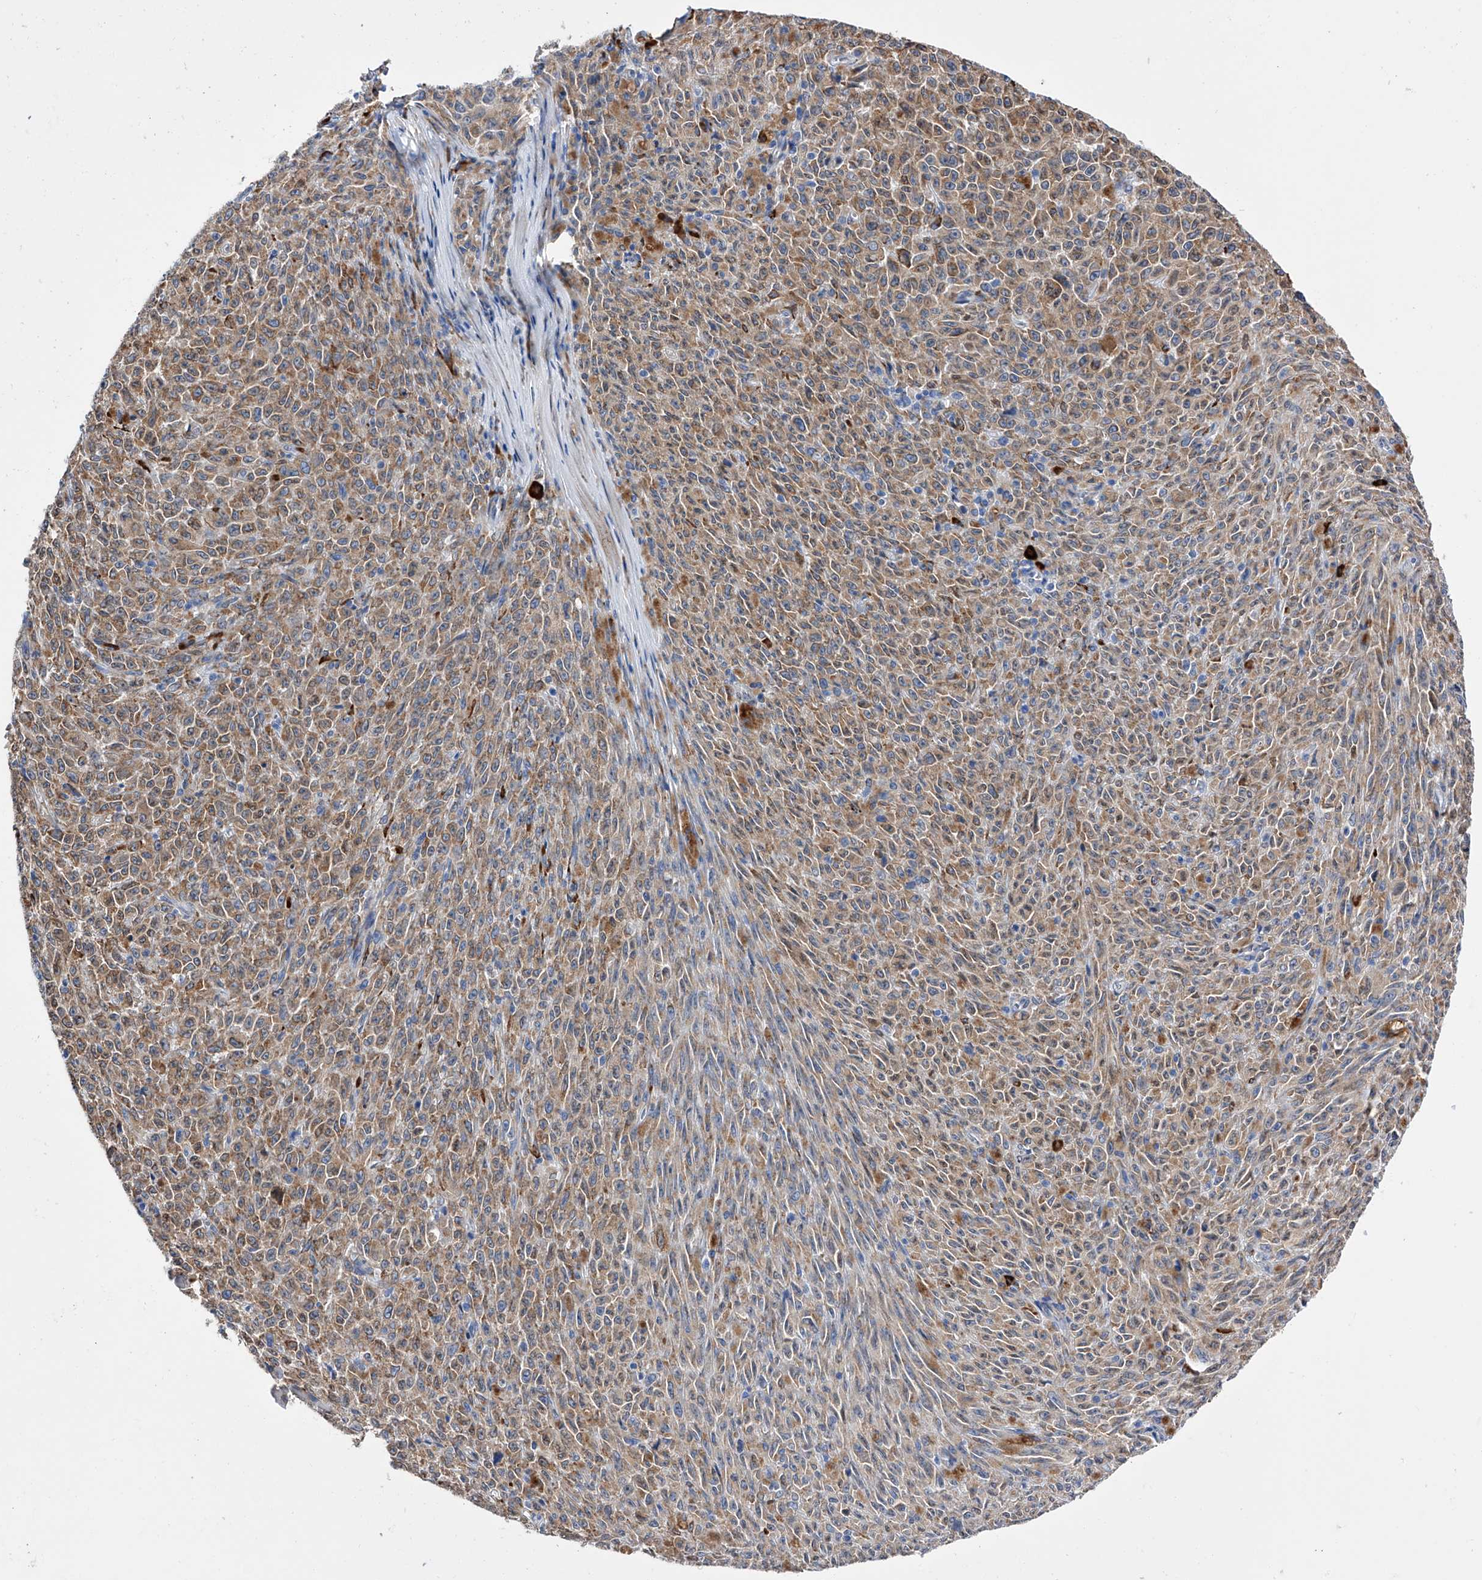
{"staining": {"intensity": "moderate", "quantity": ">75%", "location": "cytoplasmic/membranous"}, "tissue": "melanoma", "cell_type": "Tumor cells", "image_type": "cancer", "snomed": [{"axis": "morphology", "description": "Malignant melanoma, NOS"}, {"axis": "topography", "description": "Skin"}], "caption": "Human melanoma stained for a protein (brown) shows moderate cytoplasmic/membranous positive staining in about >75% of tumor cells.", "gene": "PDIA5", "patient": {"sex": "female", "age": 82}}